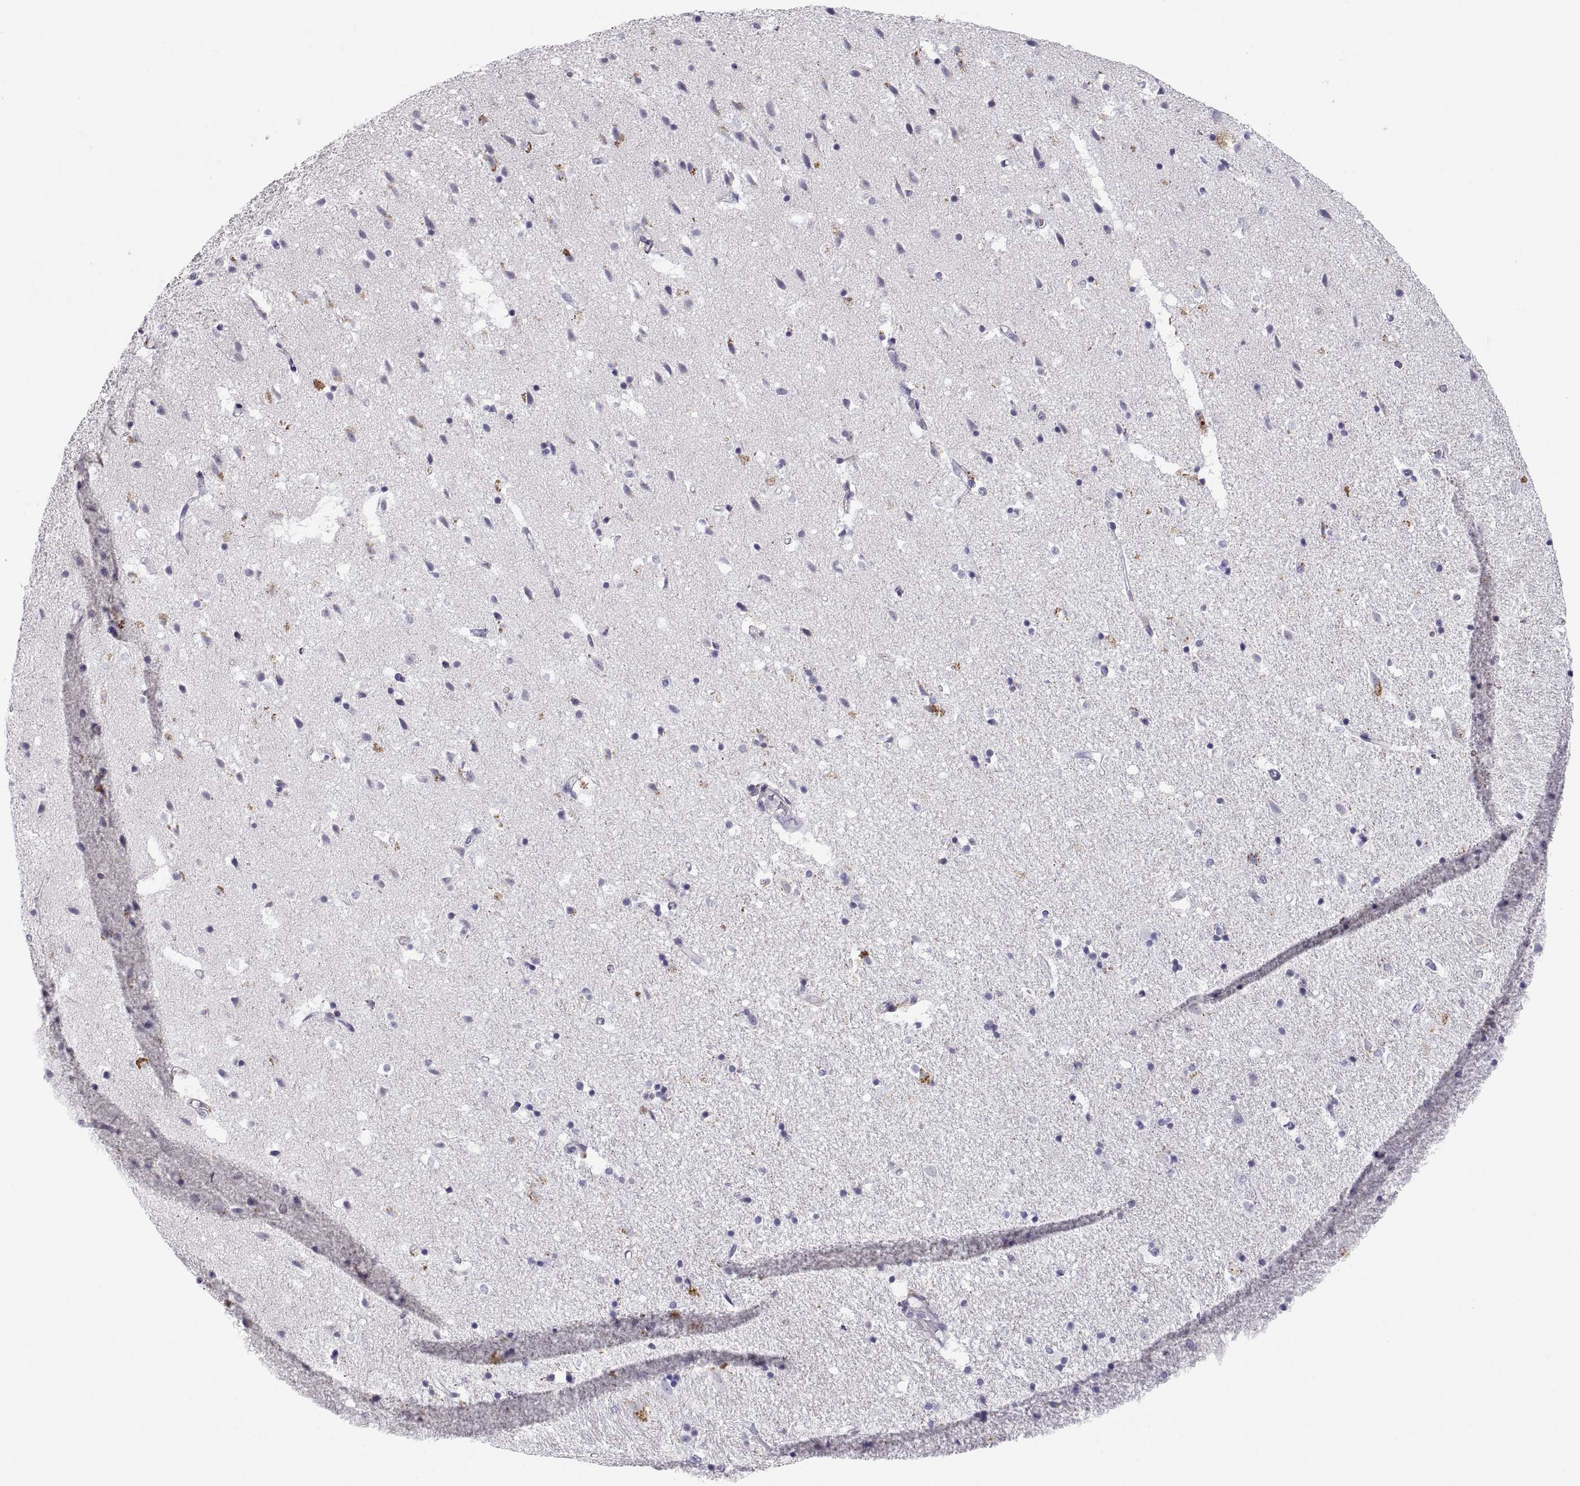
{"staining": {"intensity": "negative", "quantity": "none", "location": "none"}, "tissue": "hippocampus", "cell_type": "Glial cells", "image_type": "normal", "snomed": [{"axis": "morphology", "description": "Normal tissue, NOS"}, {"axis": "topography", "description": "Hippocampus"}], "caption": "A high-resolution histopathology image shows immunohistochemistry staining of unremarkable hippocampus, which displays no significant expression in glial cells.", "gene": "RGS19", "patient": {"sex": "male", "age": 49}}